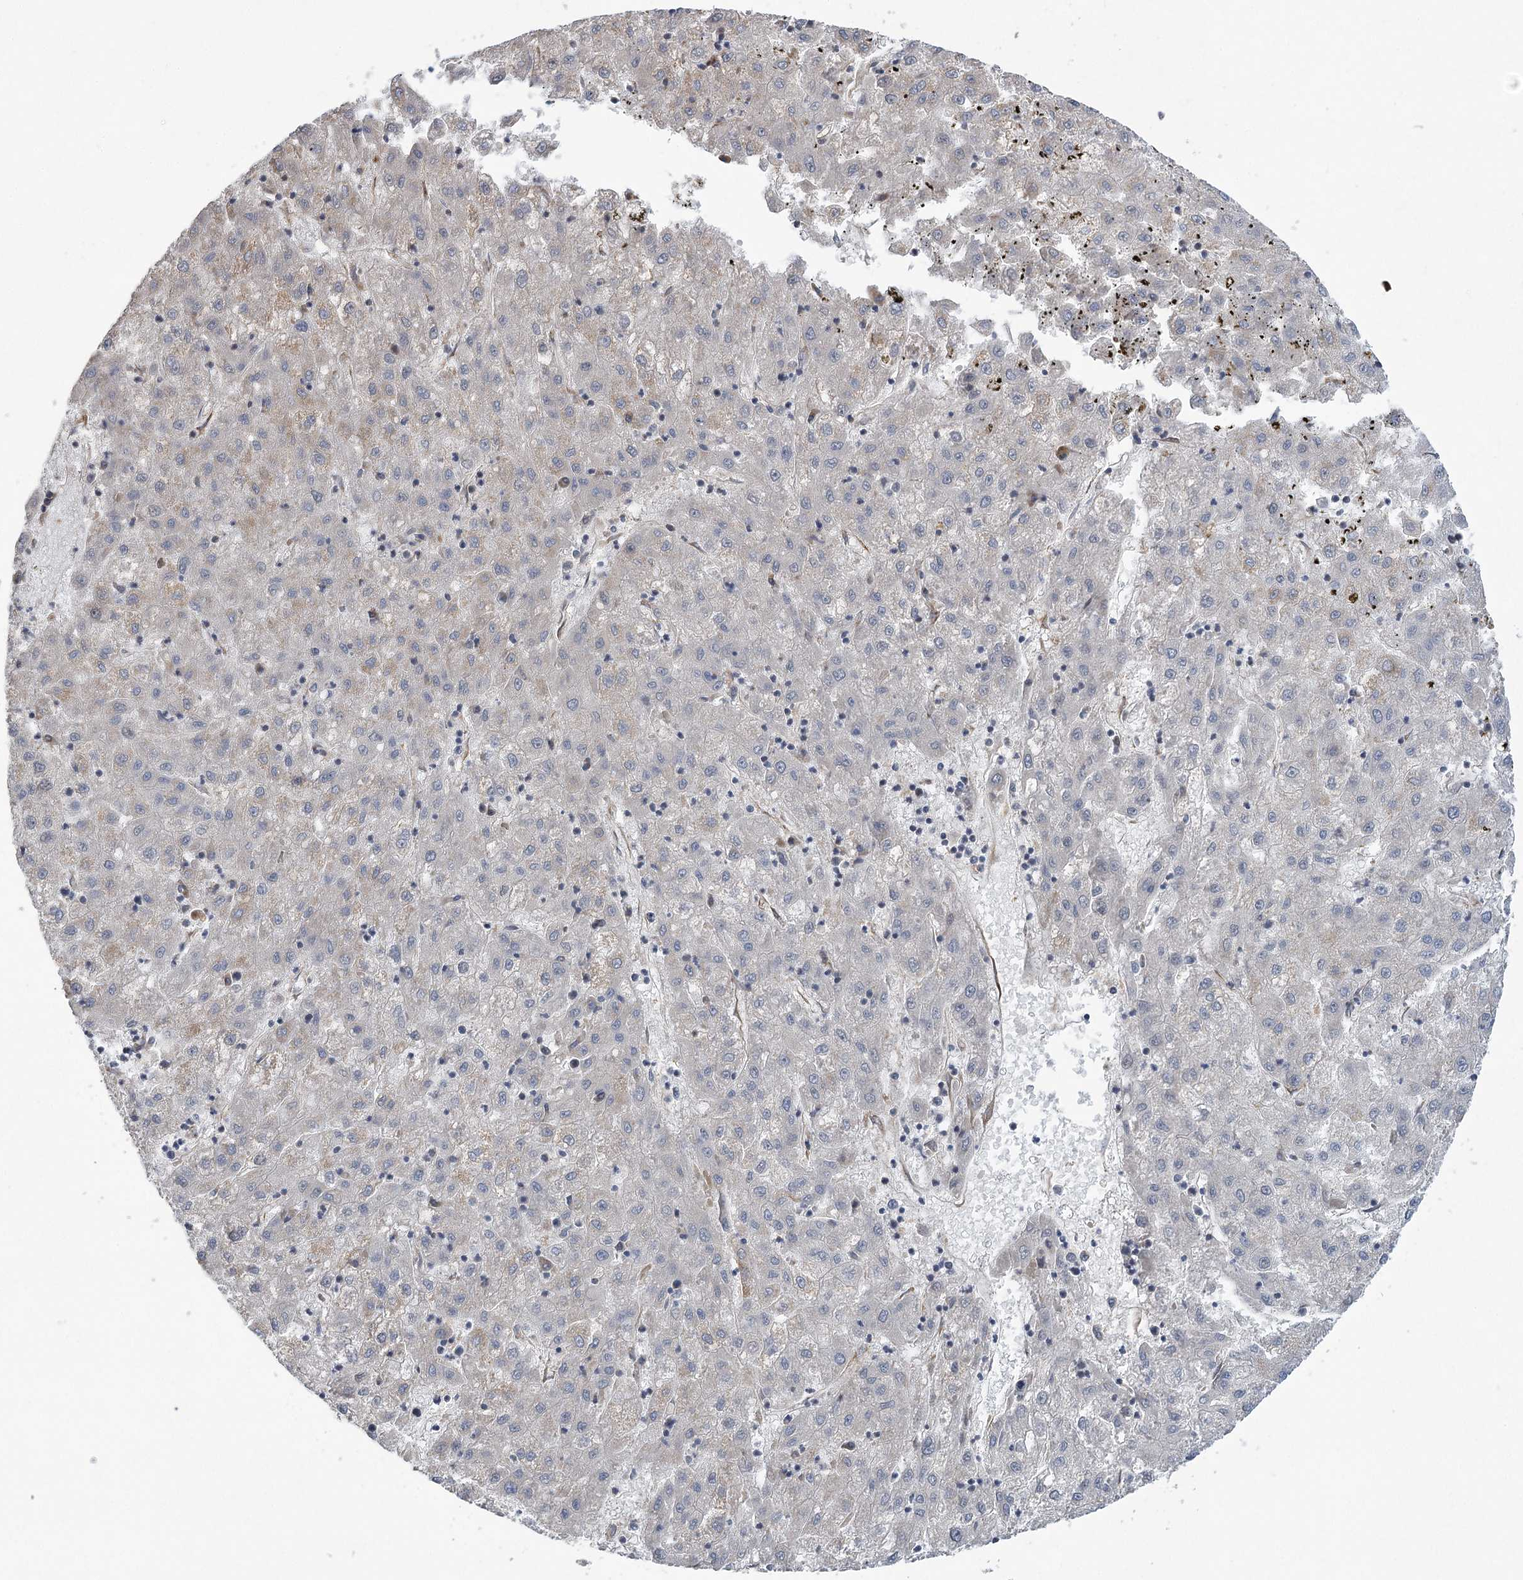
{"staining": {"intensity": "negative", "quantity": "none", "location": "none"}, "tissue": "liver cancer", "cell_type": "Tumor cells", "image_type": "cancer", "snomed": [{"axis": "morphology", "description": "Carcinoma, Hepatocellular, NOS"}, {"axis": "topography", "description": "Liver"}], "caption": "Liver cancer (hepatocellular carcinoma) was stained to show a protein in brown. There is no significant positivity in tumor cells. The staining is performed using DAB (3,3'-diaminobenzidine) brown chromogen with nuclei counter-stained in using hematoxylin.", "gene": "RWDD4", "patient": {"sex": "male", "age": 72}}